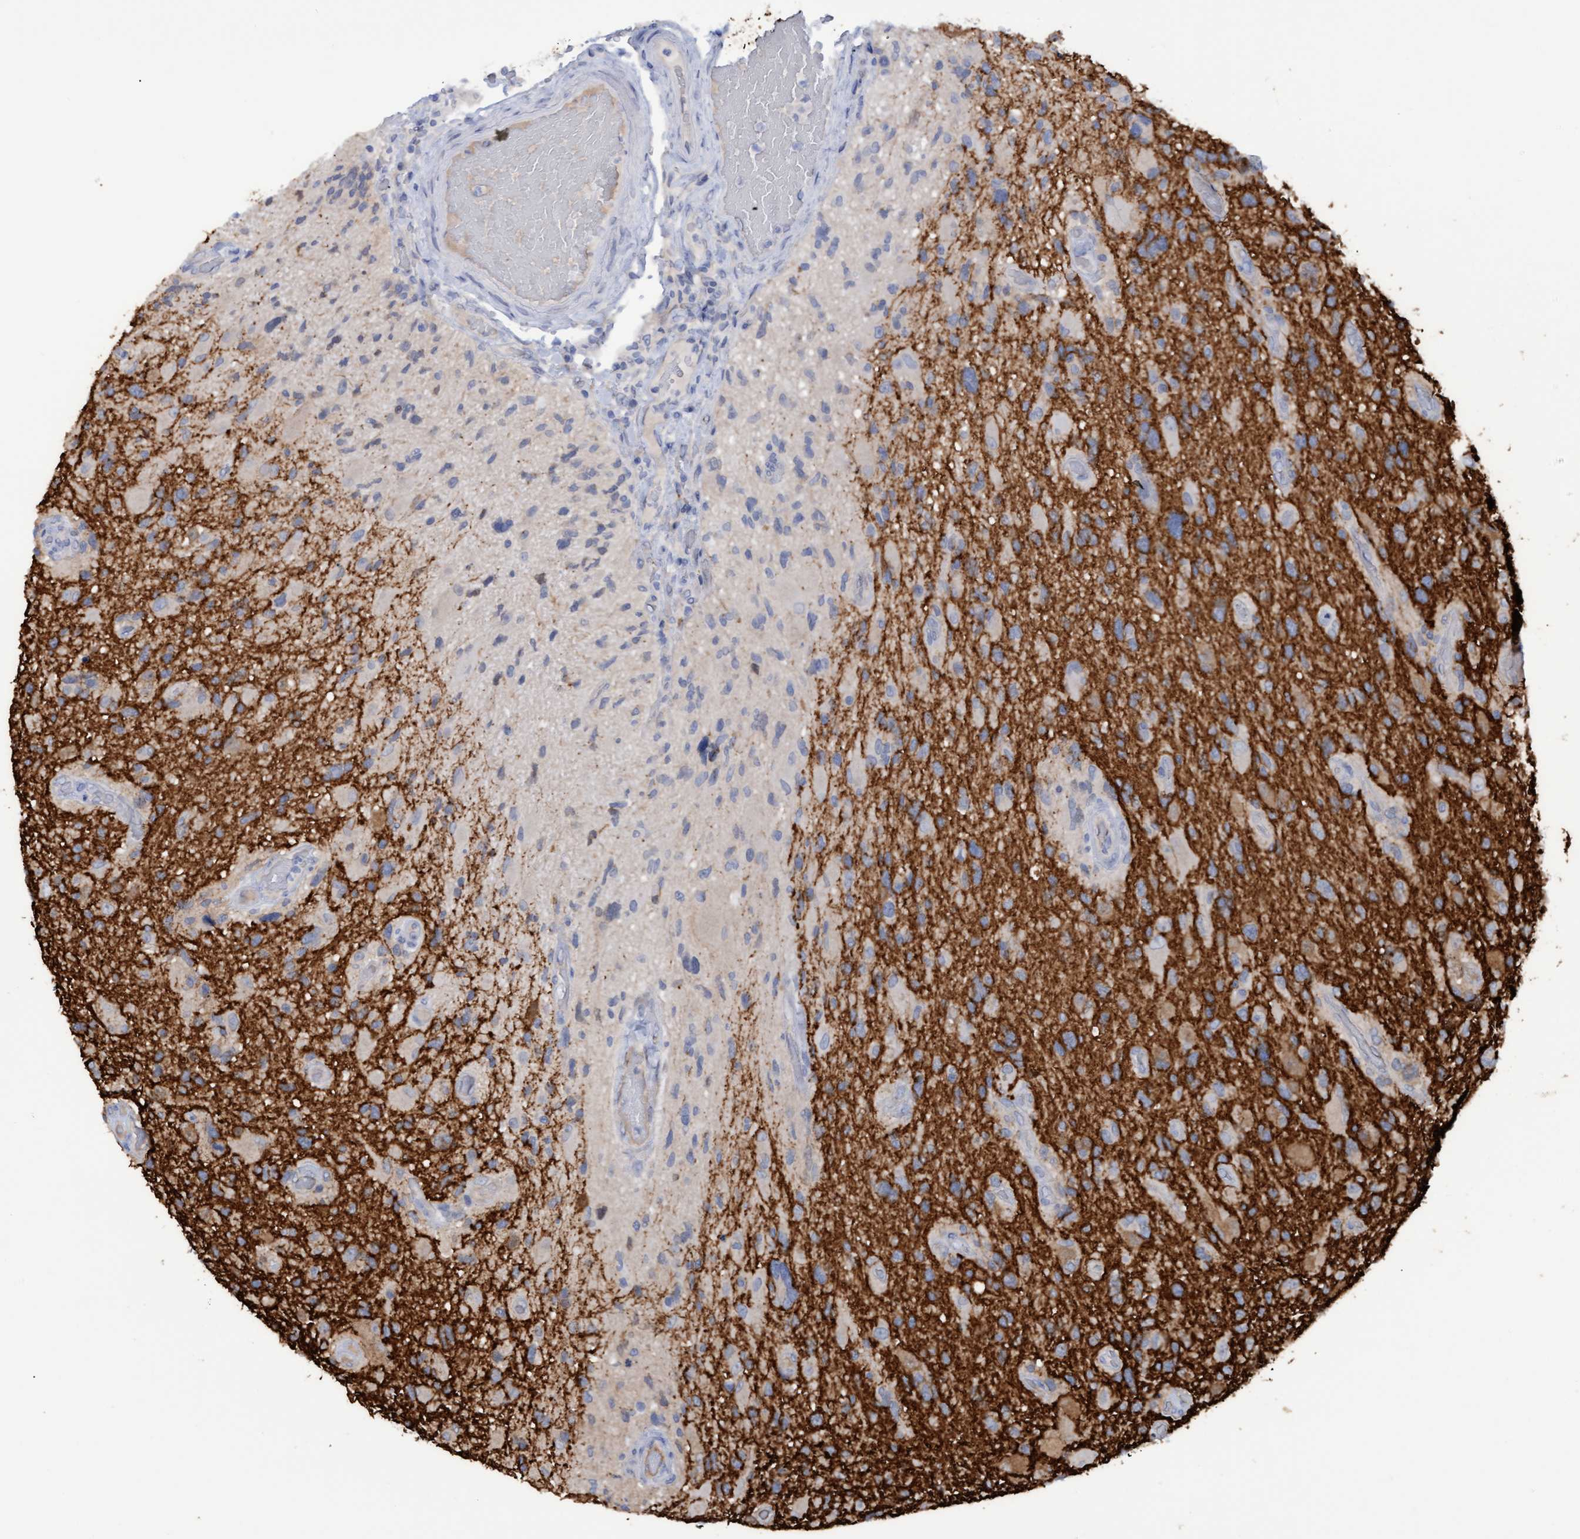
{"staining": {"intensity": "moderate", "quantity": "<25%", "location": "cytoplasmic/membranous"}, "tissue": "glioma", "cell_type": "Tumor cells", "image_type": "cancer", "snomed": [{"axis": "morphology", "description": "Glioma, malignant, High grade"}, {"axis": "topography", "description": "Brain"}], "caption": "Glioma stained with a protein marker shows moderate staining in tumor cells.", "gene": "STXBP1", "patient": {"sex": "male", "age": 33}}